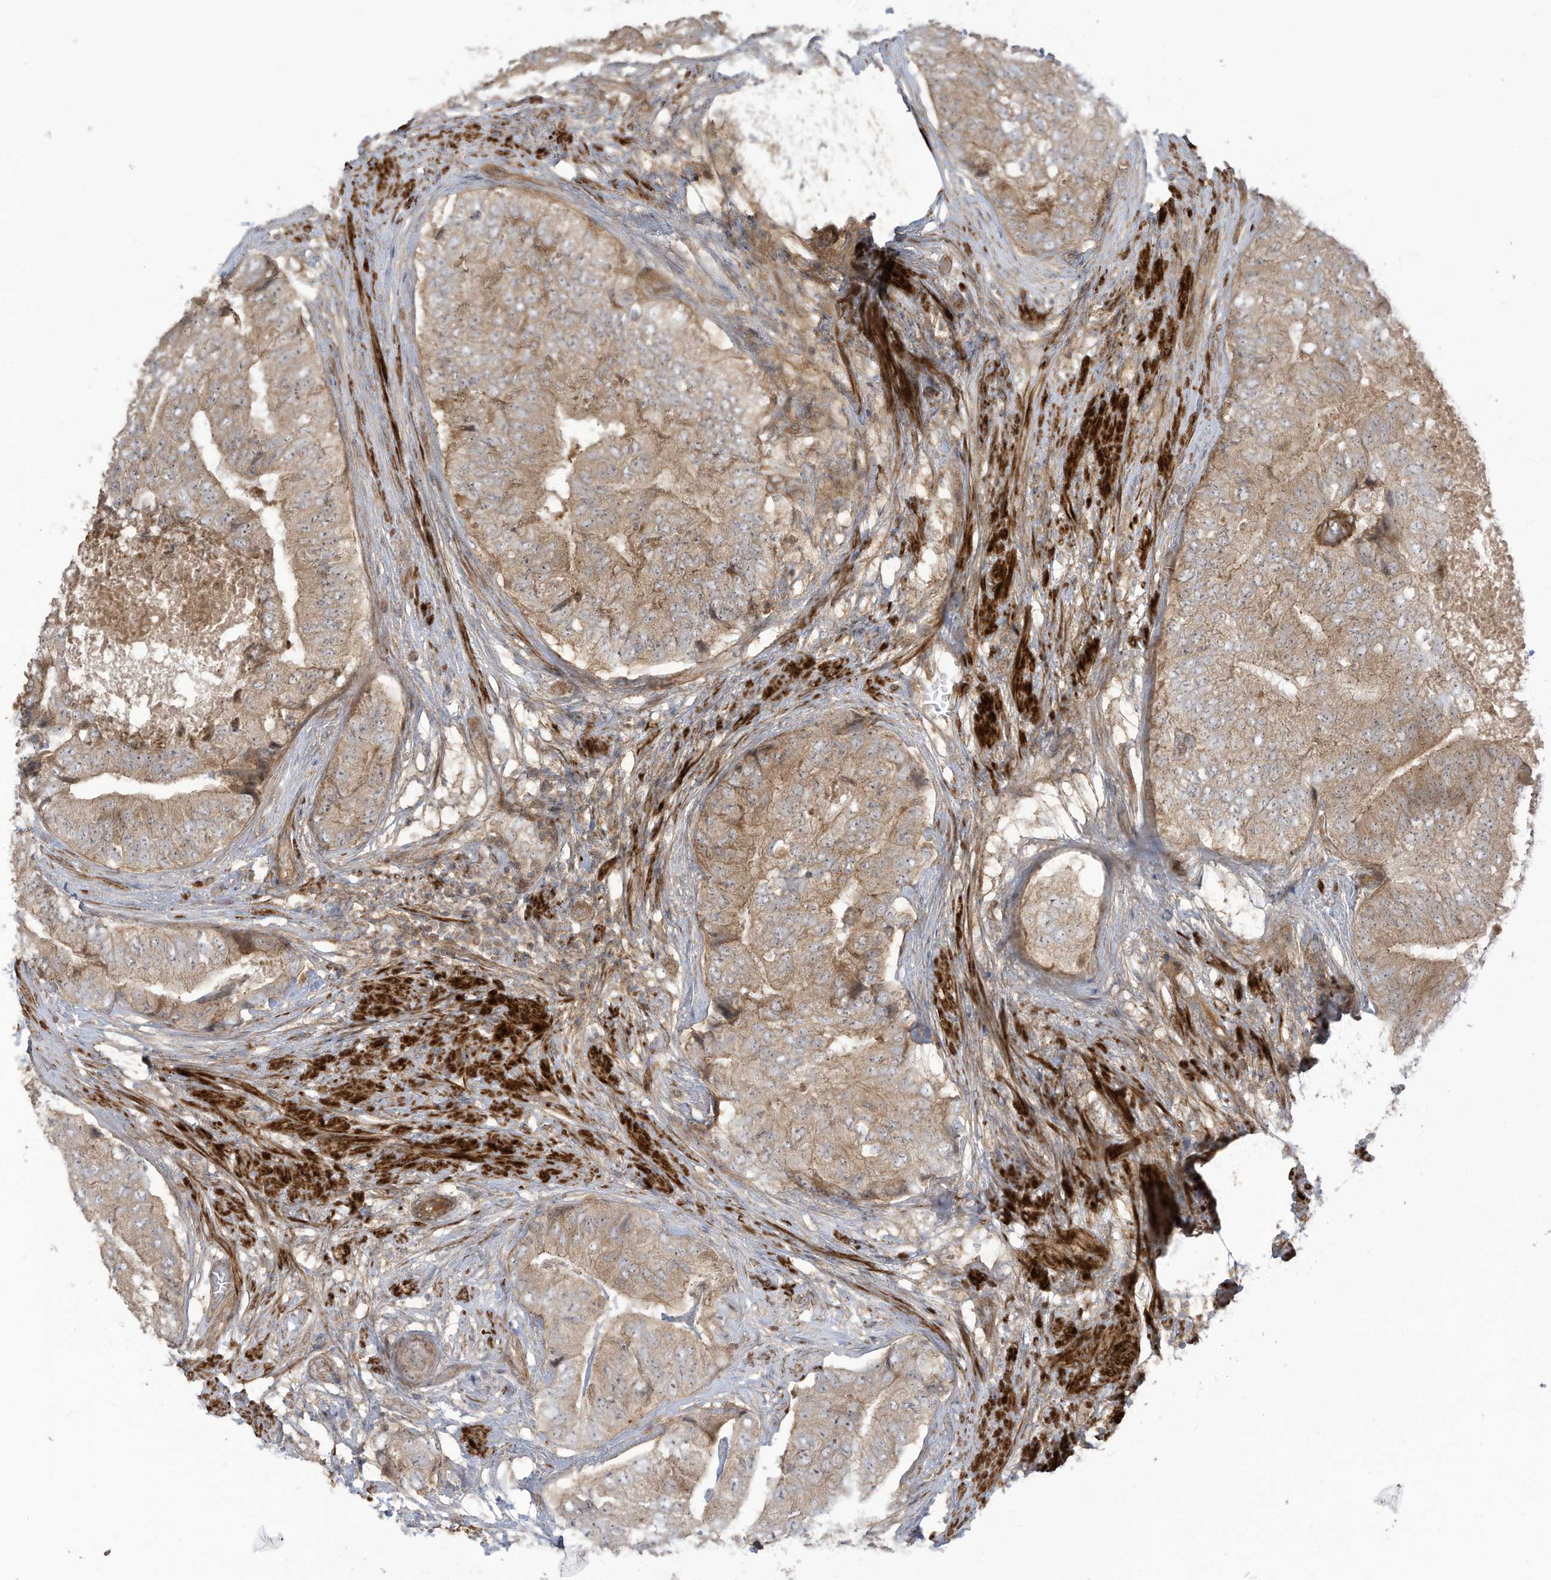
{"staining": {"intensity": "weak", "quantity": ">75%", "location": "cytoplasmic/membranous"}, "tissue": "prostate cancer", "cell_type": "Tumor cells", "image_type": "cancer", "snomed": [{"axis": "morphology", "description": "Adenocarcinoma, High grade"}, {"axis": "topography", "description": "Prostate"}], "caption": "An immunohistochemistry (IHC) micrograph of tumor tissue is shown. Protein staining in brown shows weak cytoplasmic/membranous positivity in prostate cancer (adenocarcinoma (high-grade)) within tumor cells.", "gene": "ENTR1", "patient": {"sex": "male", "age": 70}}